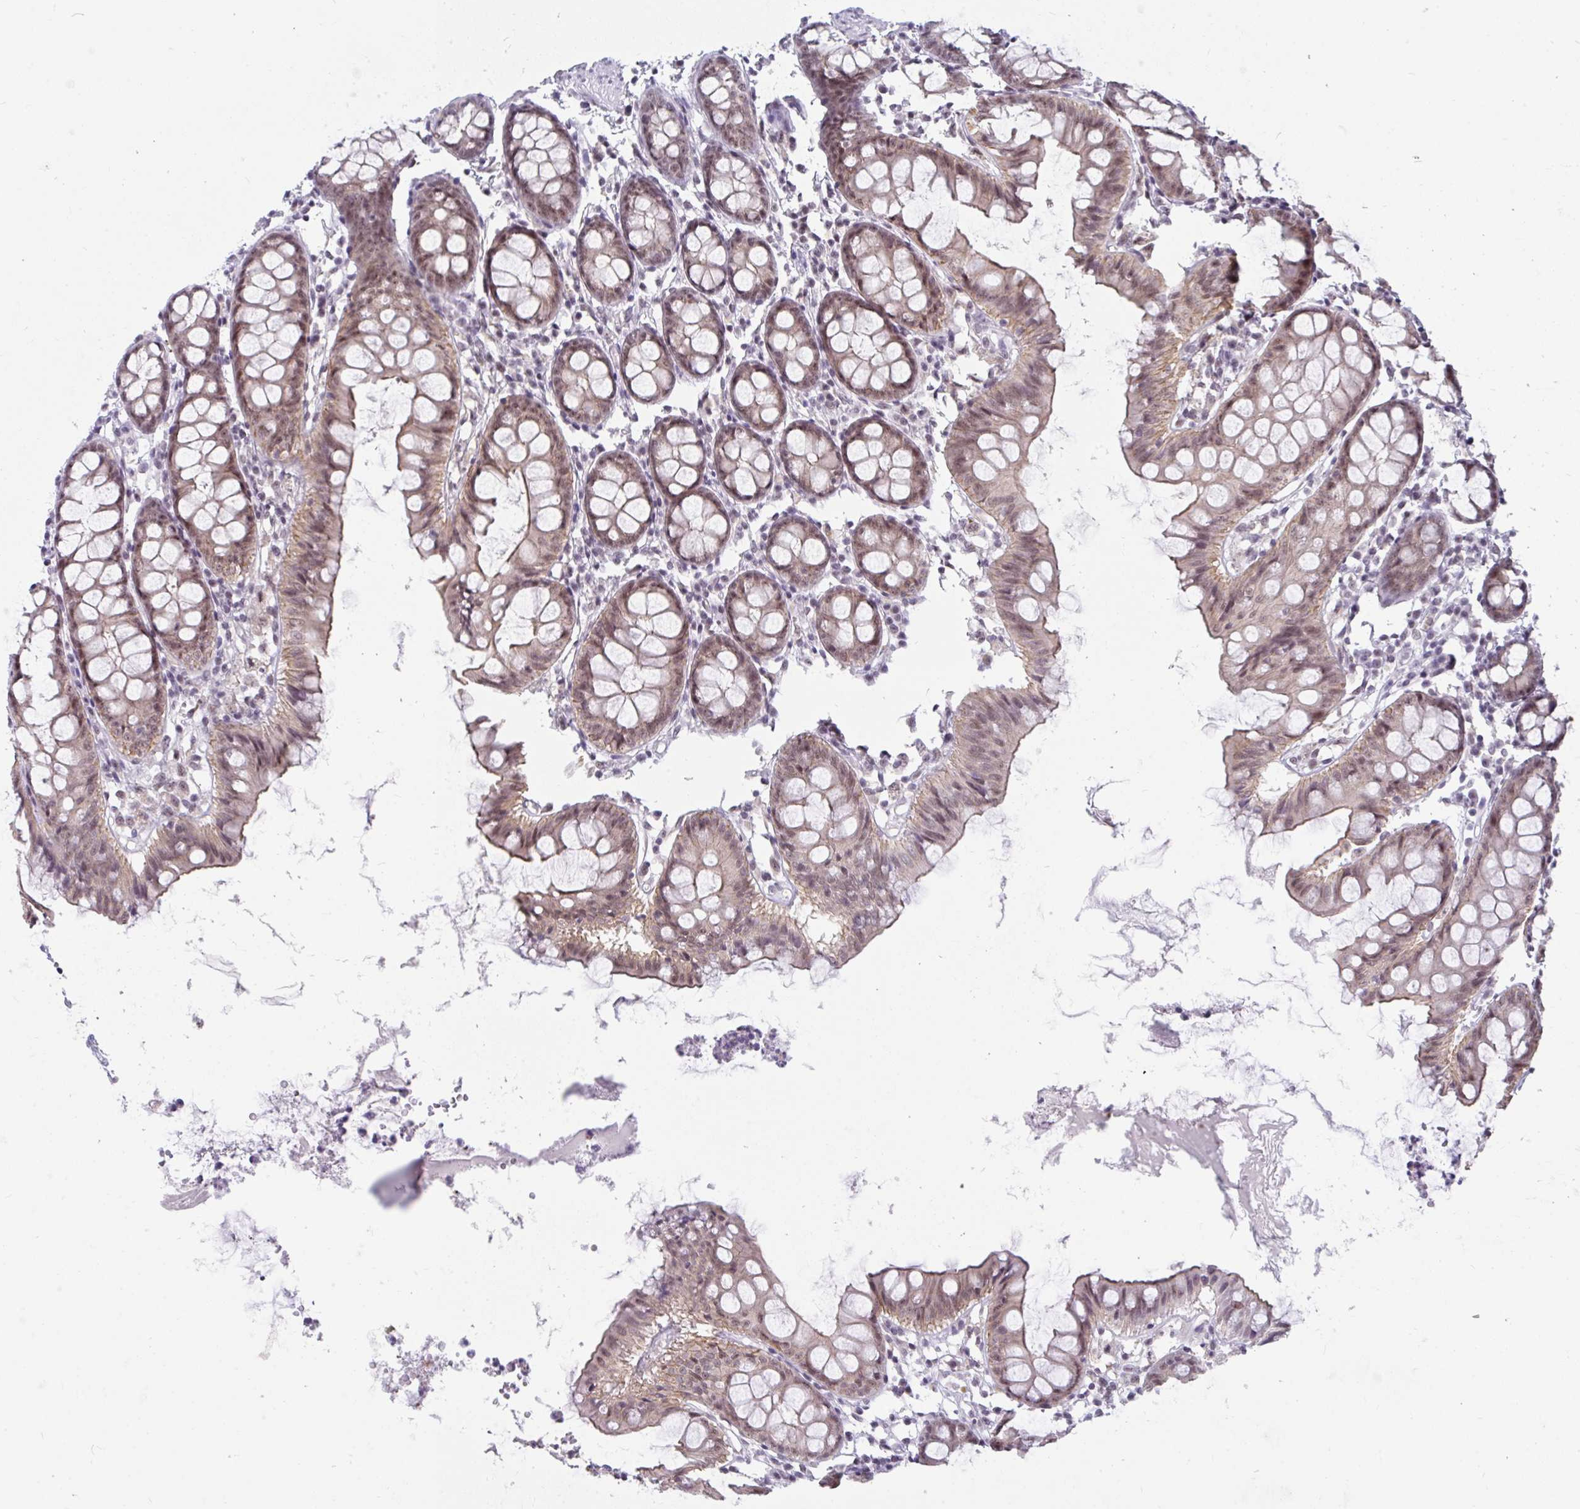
{"staining": {"intensity": "weak", "quantity": "<25%", "location": "nuclear"}, "tissue": "colon", "cell_type": "Endothelial cells", "image_type": "normal", "snomed": [{"axis": "morphology", "description": "Normal tissue, NOS"}, {"axis": "topography", "description": "Colon"}], "caption": "The histopathology image demonstrates no staining of endothelial cells in unremarkable colon. The staining is performed using DAB (3,3'-diaminobenzidine) brown chromogen with nuclei counter-stained in using hematoxylin.", "gene": "PRR14", "patient": {"sex": "female", "age": 84}}